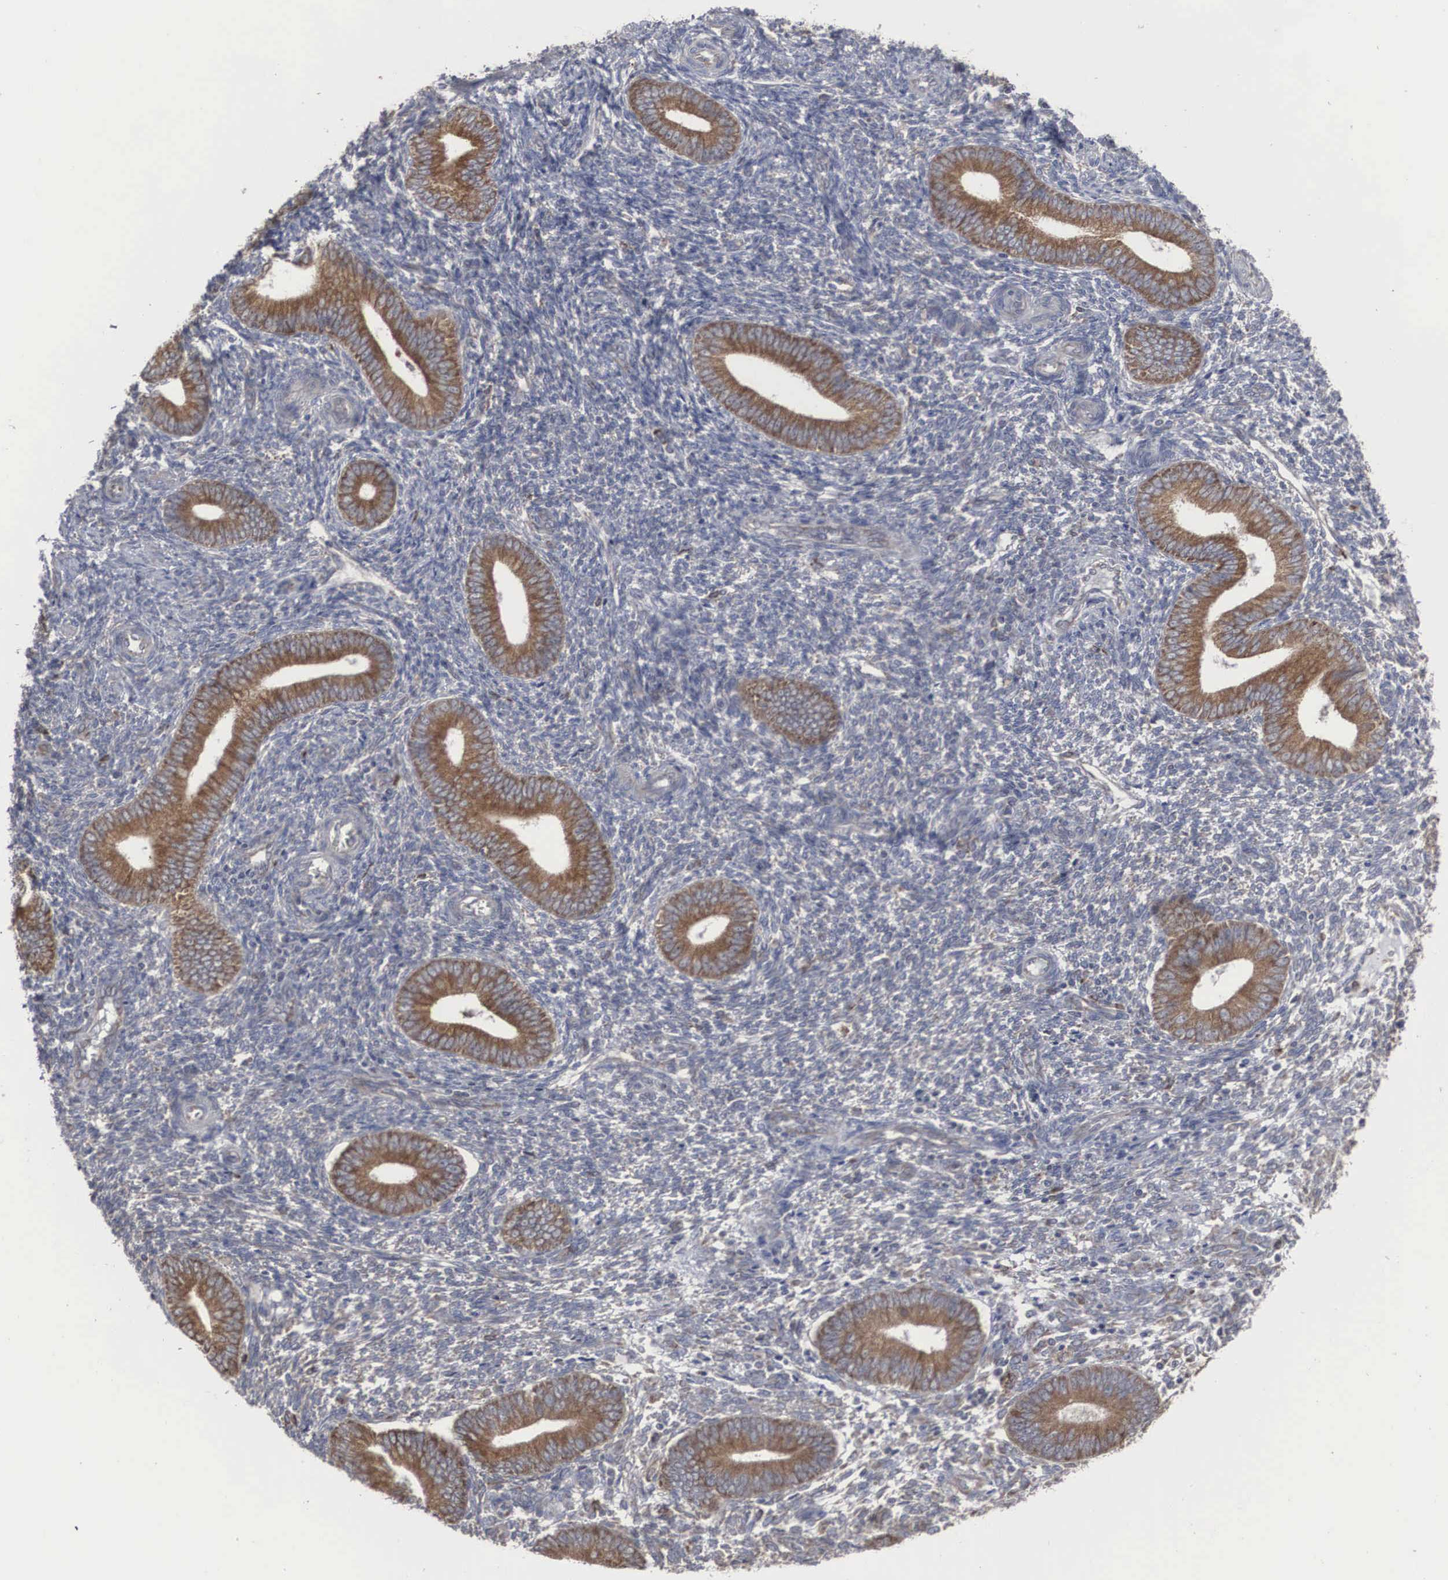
{"staining": {"intensity": "weak", "quantity": "<25%", "location": "cytoplasmic/membranous"}, "tissue": "endometrium", "cell_type": "Cells in endometrial stroma", "image_type": "normal", "snomed": [{"axis": "morphology", "description": "Normal tissue, NOS"}, {"axis": "topography", "description": "Endometrium"}], "caption": "This is an immunohistochemistry (IHC) histopathology image of unremarkable endometrium. There is no positivity in cells in endometrial stroma.", "gene": "CTAGE15", "patient": {"sex": "female", "age": 35}}